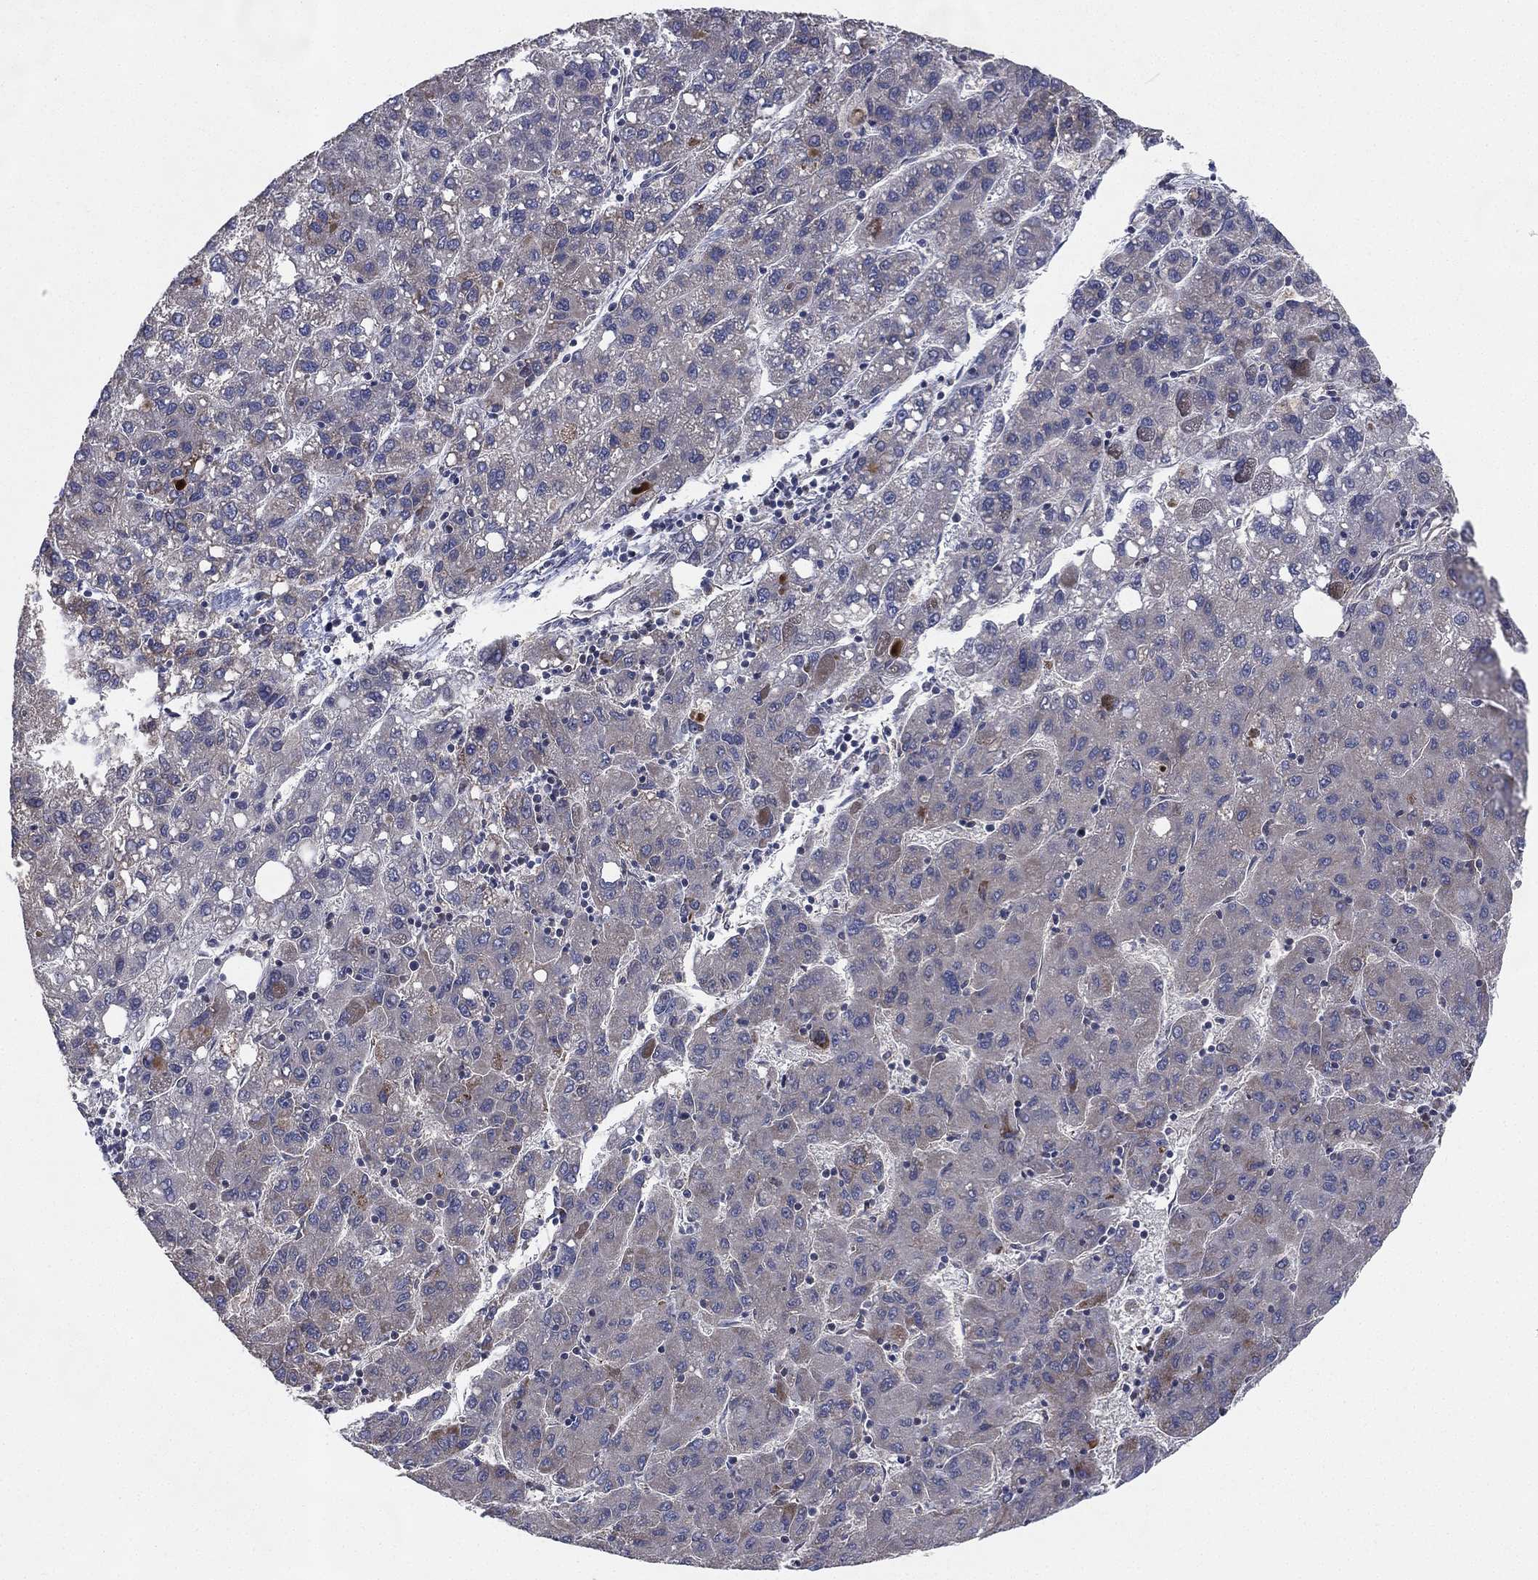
{"staining": {"intensity": "negative", "quantity": "none", "location": "none"}, "tissue": "liver cancer", "cell_type": "Tumor cells", "image_type": "cancer", "snomed": [{"axis": "morphology", "description": "Carcinoma, Hepatocellular, NOS"}, {"axis": "topography", "description": "Liver"}], "caption": "Image shows no significant protein positivity in tumor cells of hepatocellular carcinoma (liver).", "gene": "KAT14", "patient": {"sex": "female", "age": 82}}